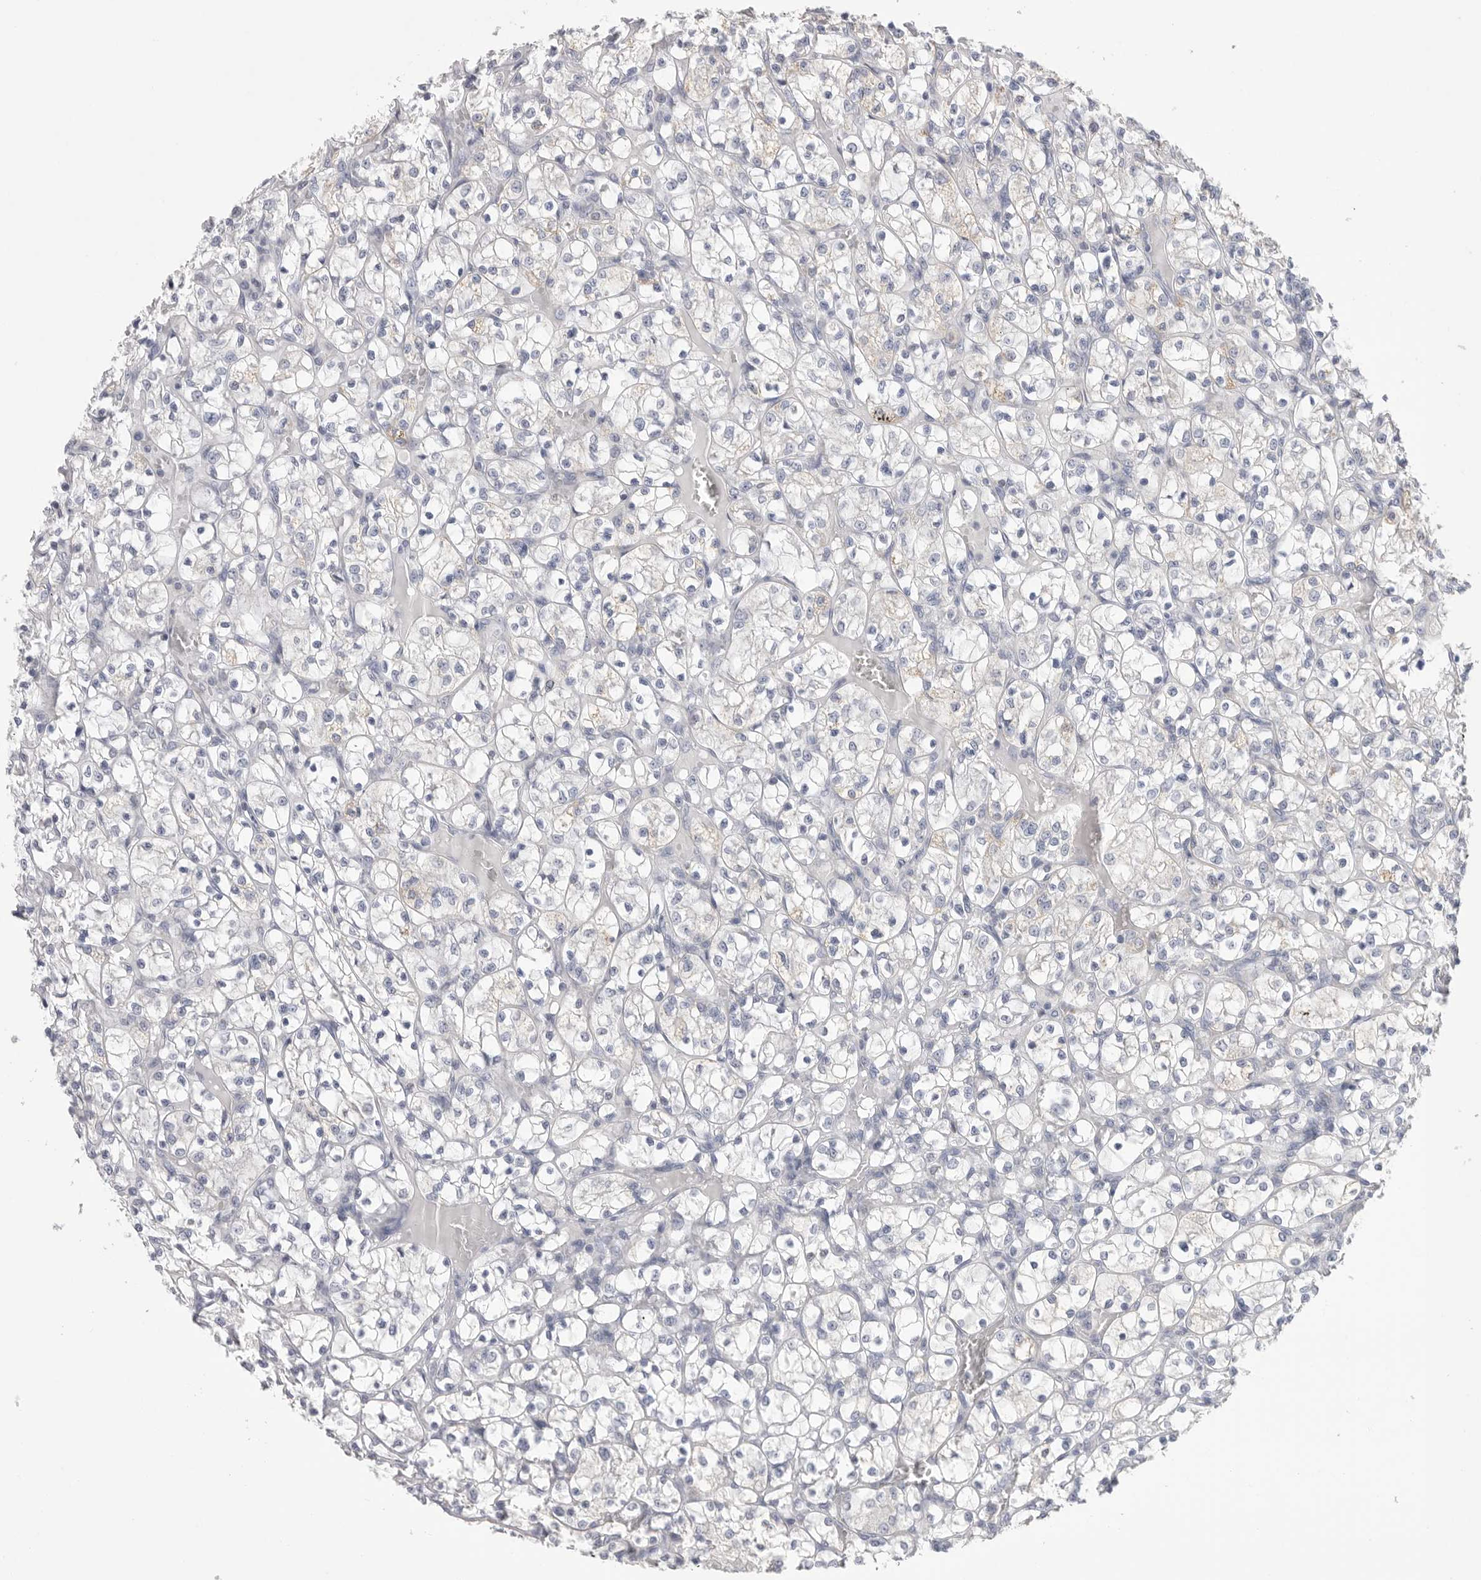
{"staining": {"intensity": "negative", "quantity": "none", "location": "none"}, "tissue": "renal cancer", "cell_type": "Tumor cells", "image_type": "cancer", "snomed": [{"axis": "morphology", "description": "Adenocarcinoma, NOS"}, {"axis": "topography", "description": "Kidney"}], "caption": "An IHC photomicrograph of adenocarcinoma (renal) is shown. There is no staining in tumor cells of adenocarcinoma (renal).", "gene": "VDAC3", "patient": {"sex": "female", "age": 69}}